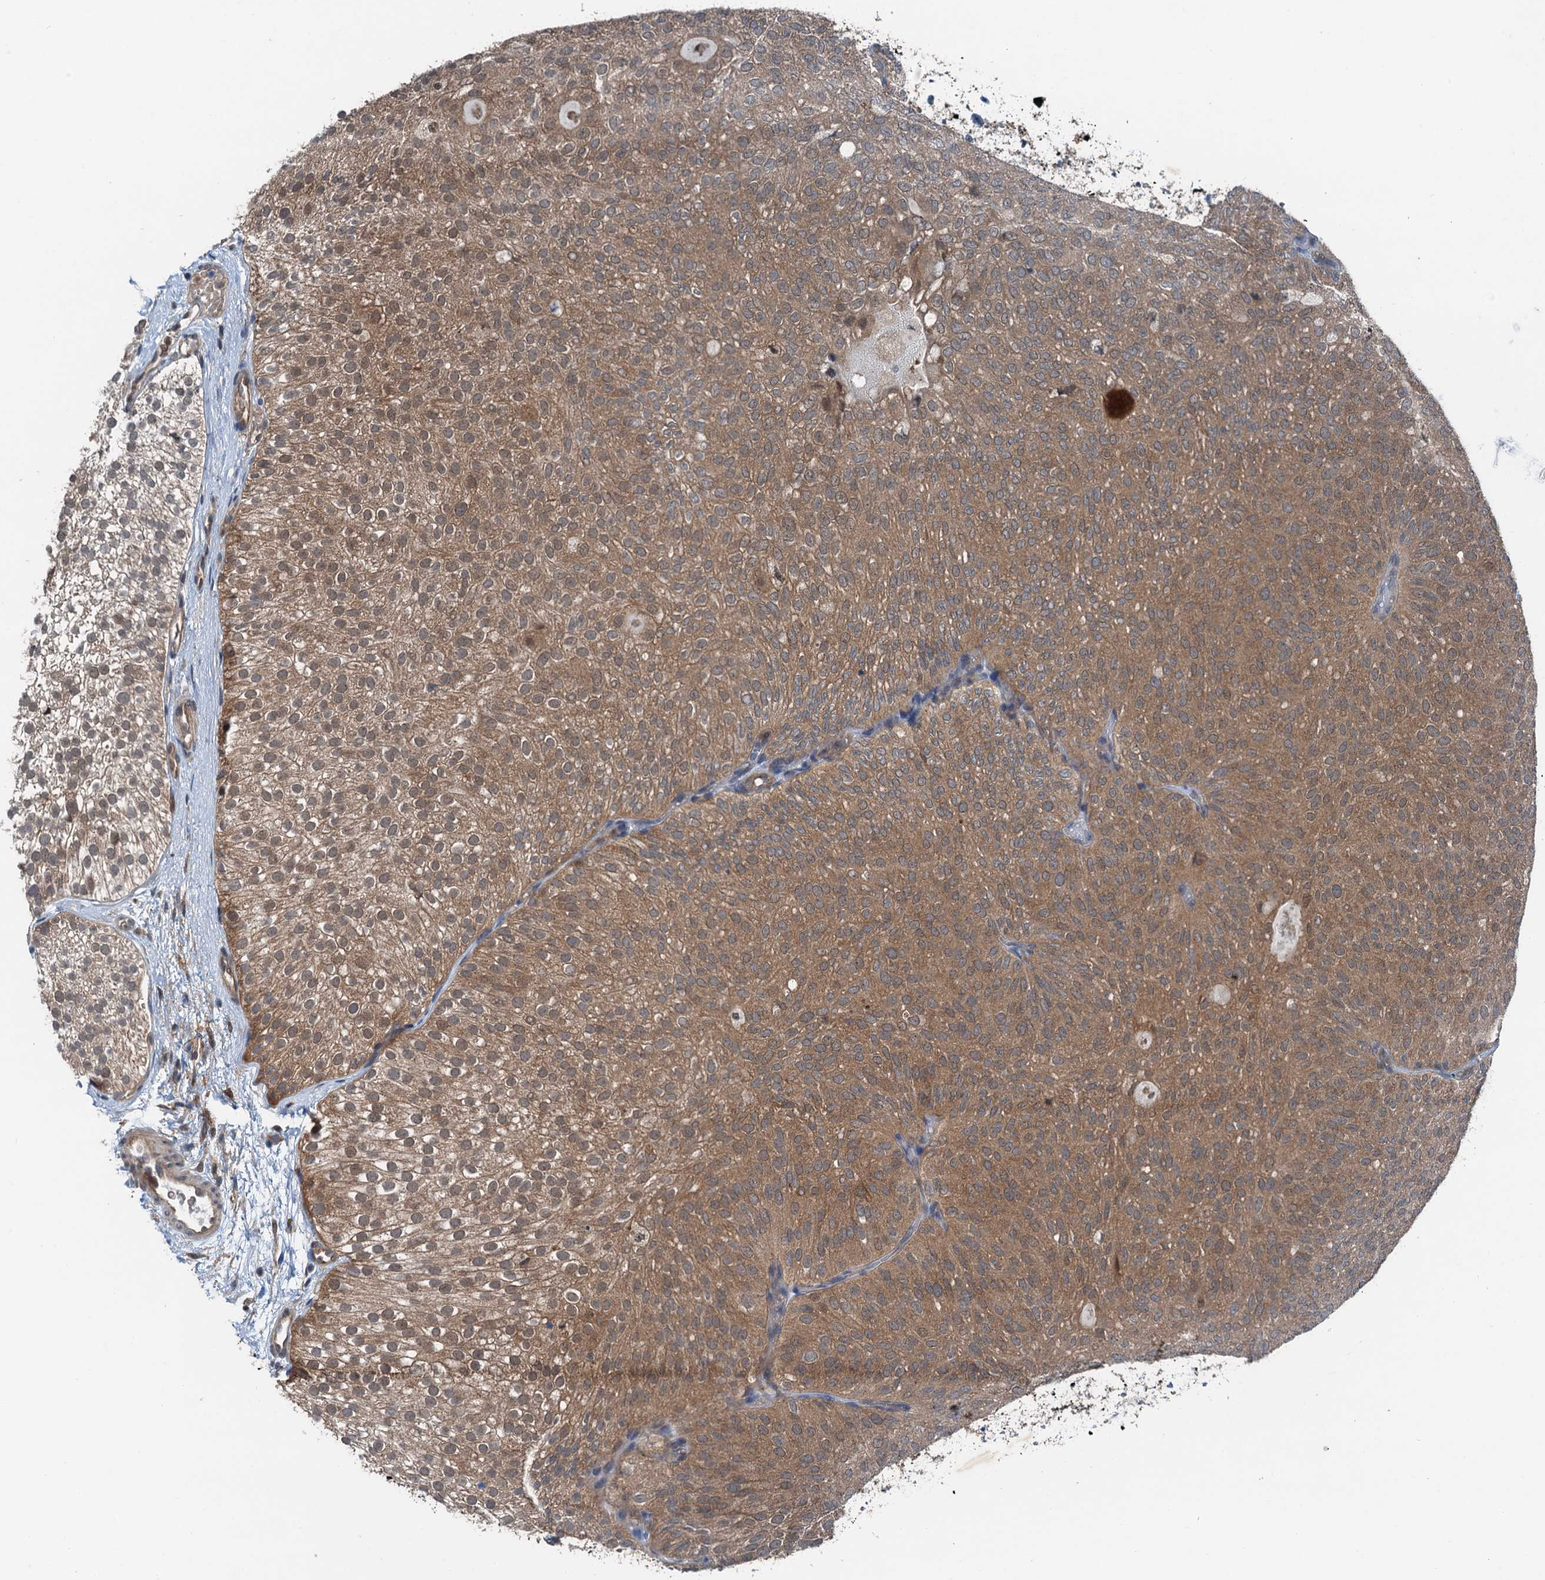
{"staining": {"intensity": "moderate", "quantity": ">75%", "location": "cytoplasmic/membranous"}, "tissue": "urothelial cancer", "cell_type": "Tumor cells", "image_type": "cancer", "snomed": [{"axis": "morphology", "description": "Urothelial carcinoma, Low grade"}, {"axis": "topography", "description": "Urinary bladder"}], "caption": "An immunohistochemistry image of tumor tissue is shown. Protein staining in brown highlights moderate cytoplasmic/membranous positivity in urothelial cancer within tumor cells.", "gene": "RNH1", "patient": {"sex": "male", "age": 78}}